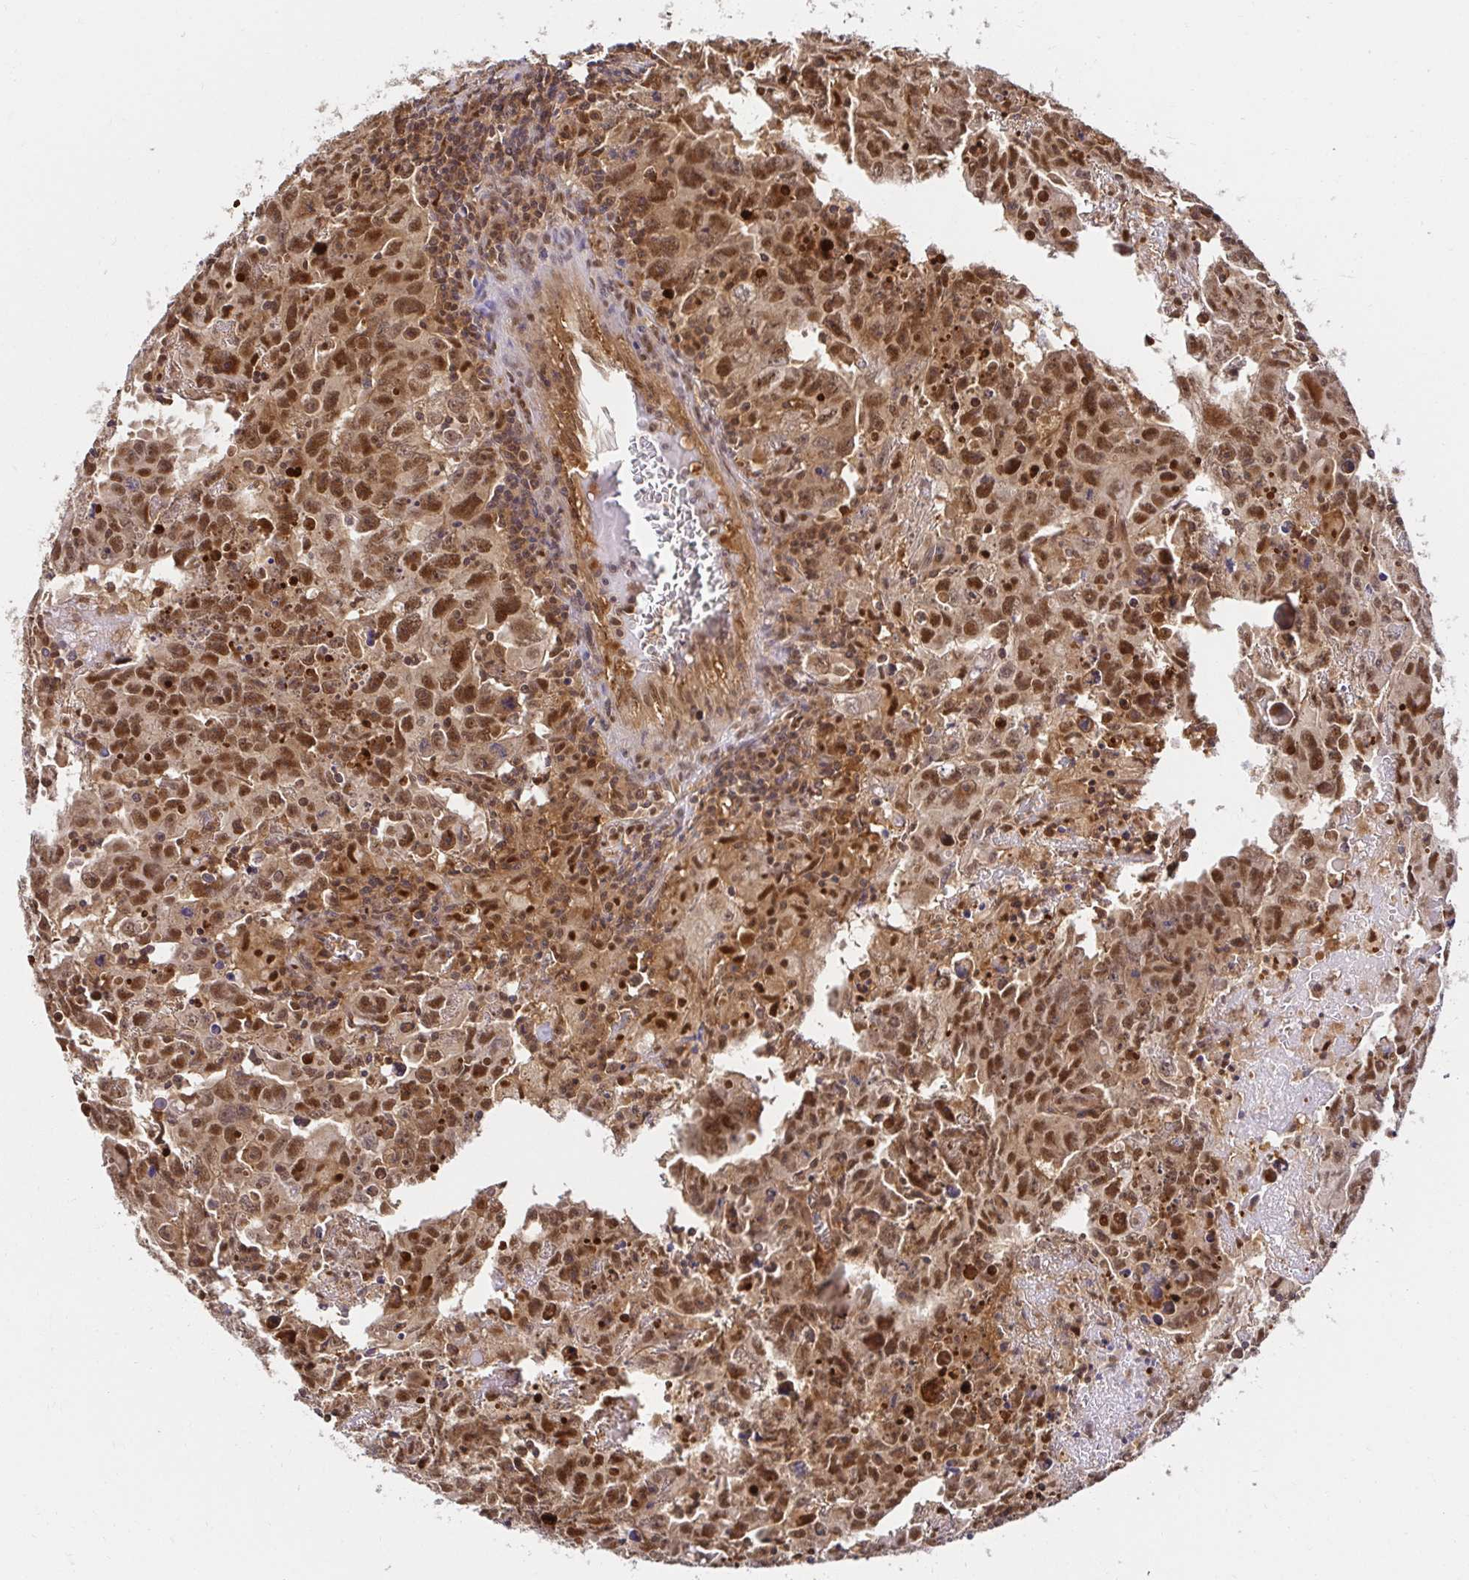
{"staining": {"intensity": "moderate", "quantity": ">75%", "location": "cytoplasmic/membranous,nuclear"}, "tissue": "testis cancer", "cell_type": "Tumor cells", "image_type": "cancer", "snomed": [{"axis": "morphology", "description": "Carcinoma, Embryonal, NOS"}, {"axis": "topography", "description": "Testis"}], "caption": "Moderate cytoplasmic/membranous and nuclear expression is appreciated in approximately >75% of tumor cells in embryonal carcinoma (testis).", "gene": "PSMA4", "patient": {"sex": "male", "age": 22}}